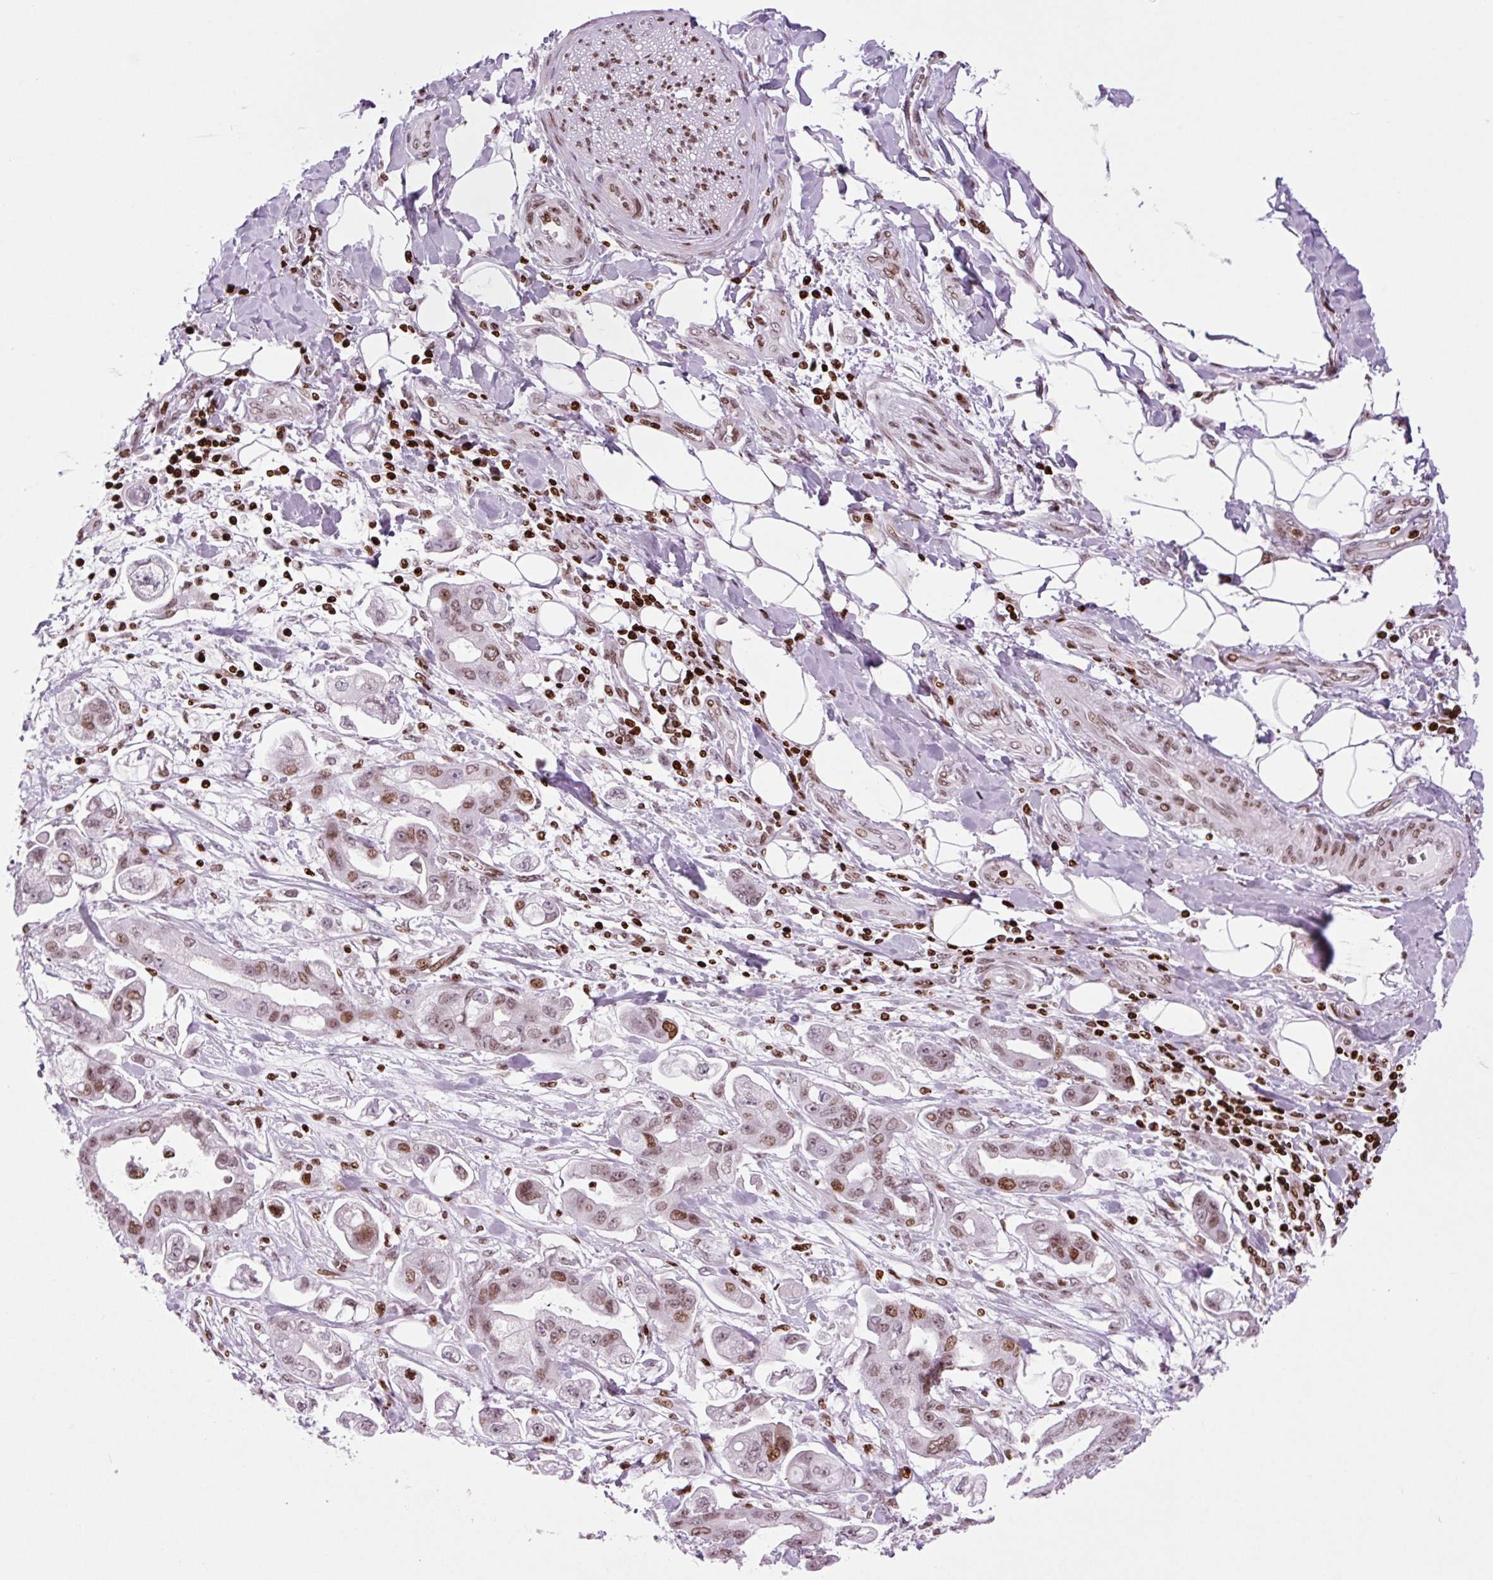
{"staining": {"intensity": "moderate", "quantity": ">75%", "location": "nuclear"}, "tissue": "stomach cancer", "cell_type": "Tumor cells", "image_type": "cancer", "snomed": [{"axis": "morphology", "description": "Adenocarcinoma, NOS"}, {"axis": "topography", "description": "Stomach"}], "caption": "Adenocarcinoma (stomach) stained with DAB (3,3'-diaminobenzidine) immunohistochemistry reveals medium levels of moderate nuclear expression in approximately >75% of tumor cells.", "gene": "H1-3", "patient": {"sex": "male", "age": 62}}